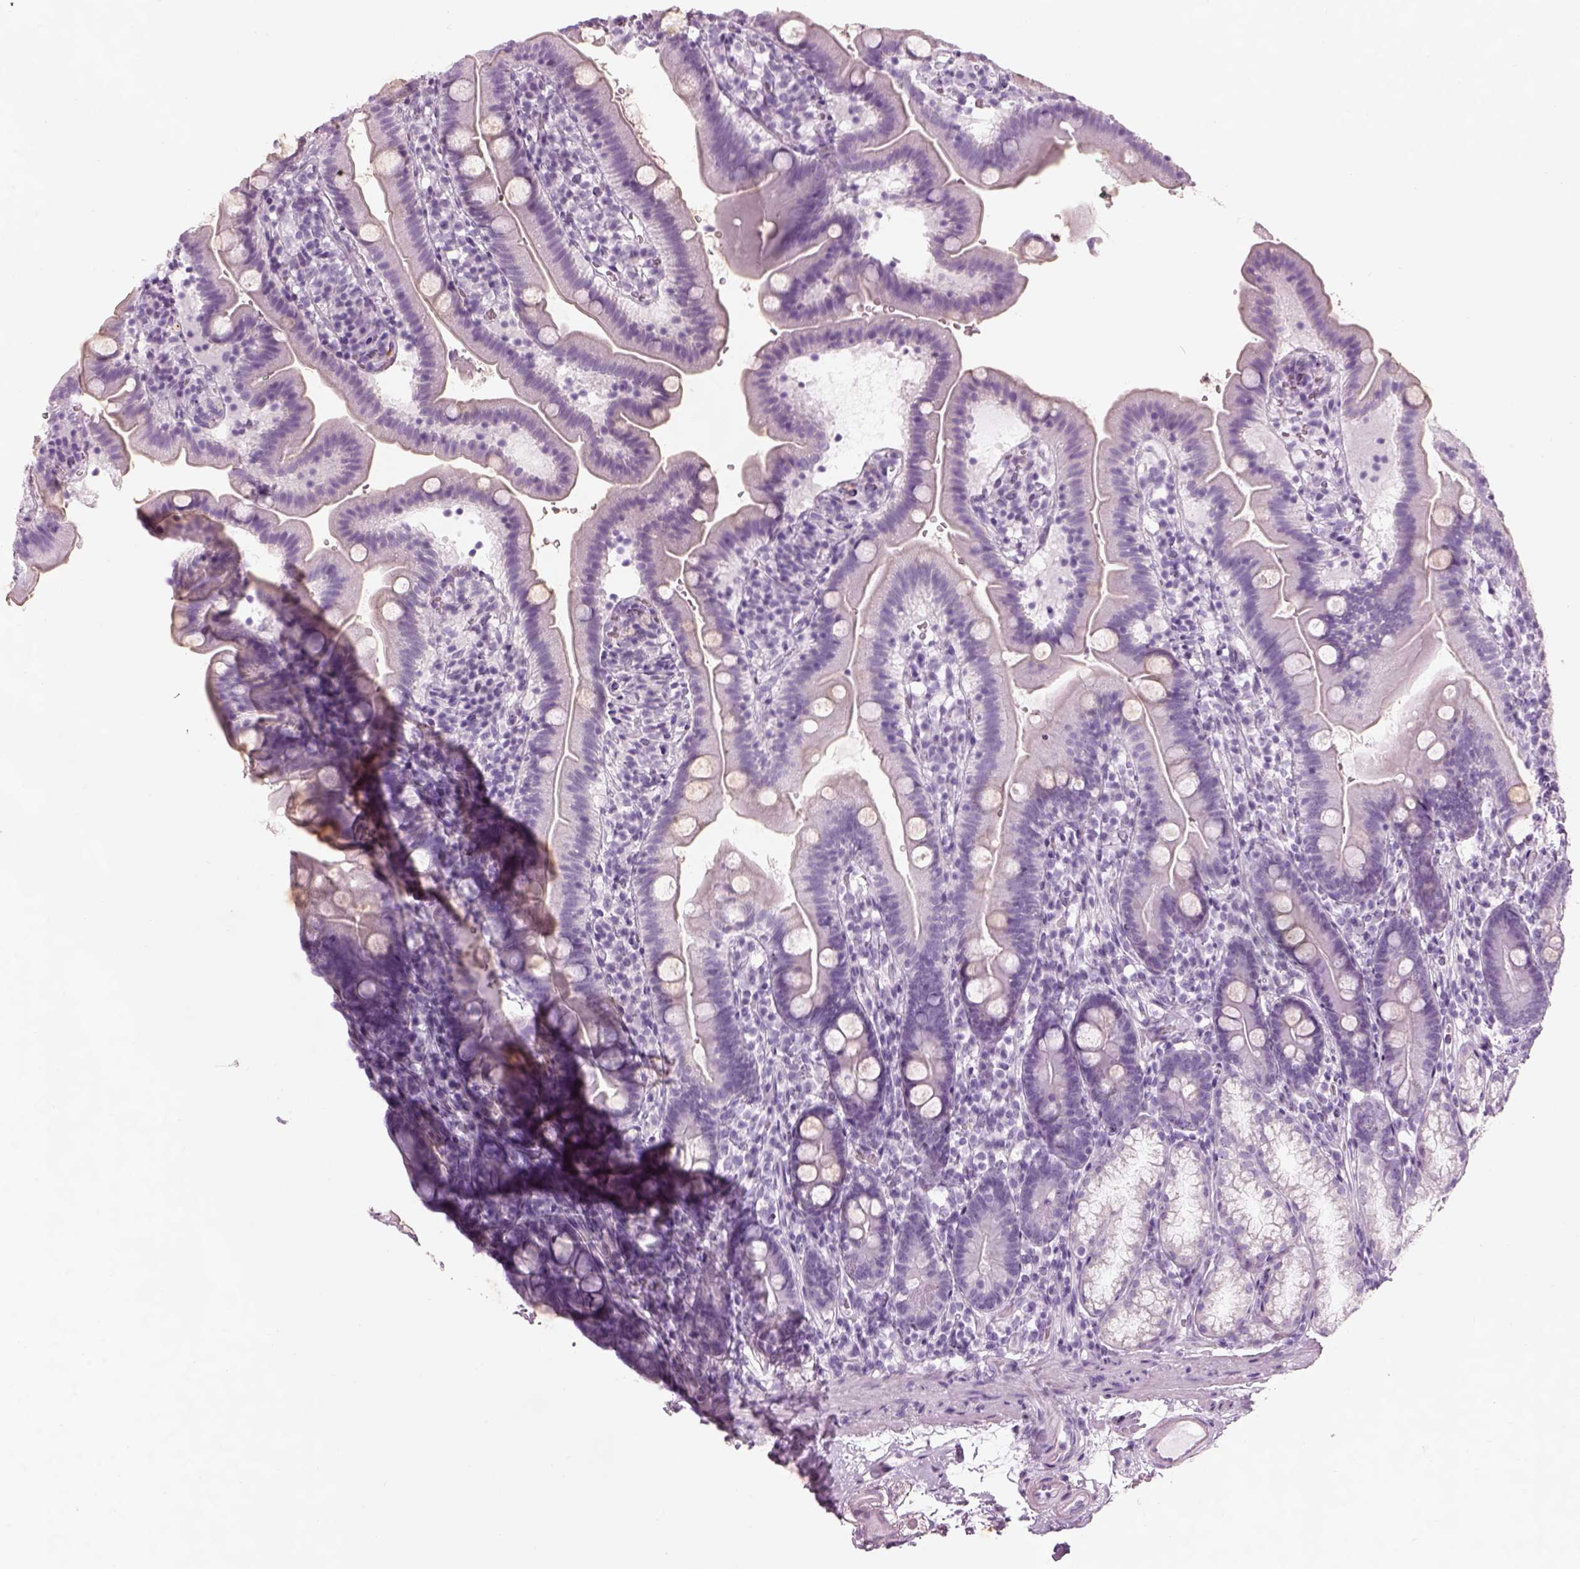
{"staining": {"intensity": "negative", "quantity": "none", "location": "none"}, "tissue": "duodenum", "cell_type": "Glandular cells", "image_type": "normal", "snomed": [{"axis": "morphology", "description": "Normal tissue, NOS"}, {"axis": "topography", "description": "Duodenum"}], "caption": "IHC of unremarkable human duodenum reveals no staining in glandular cells.", "gene": "SAG", "patient": {"sex": "female", "age": 67}}